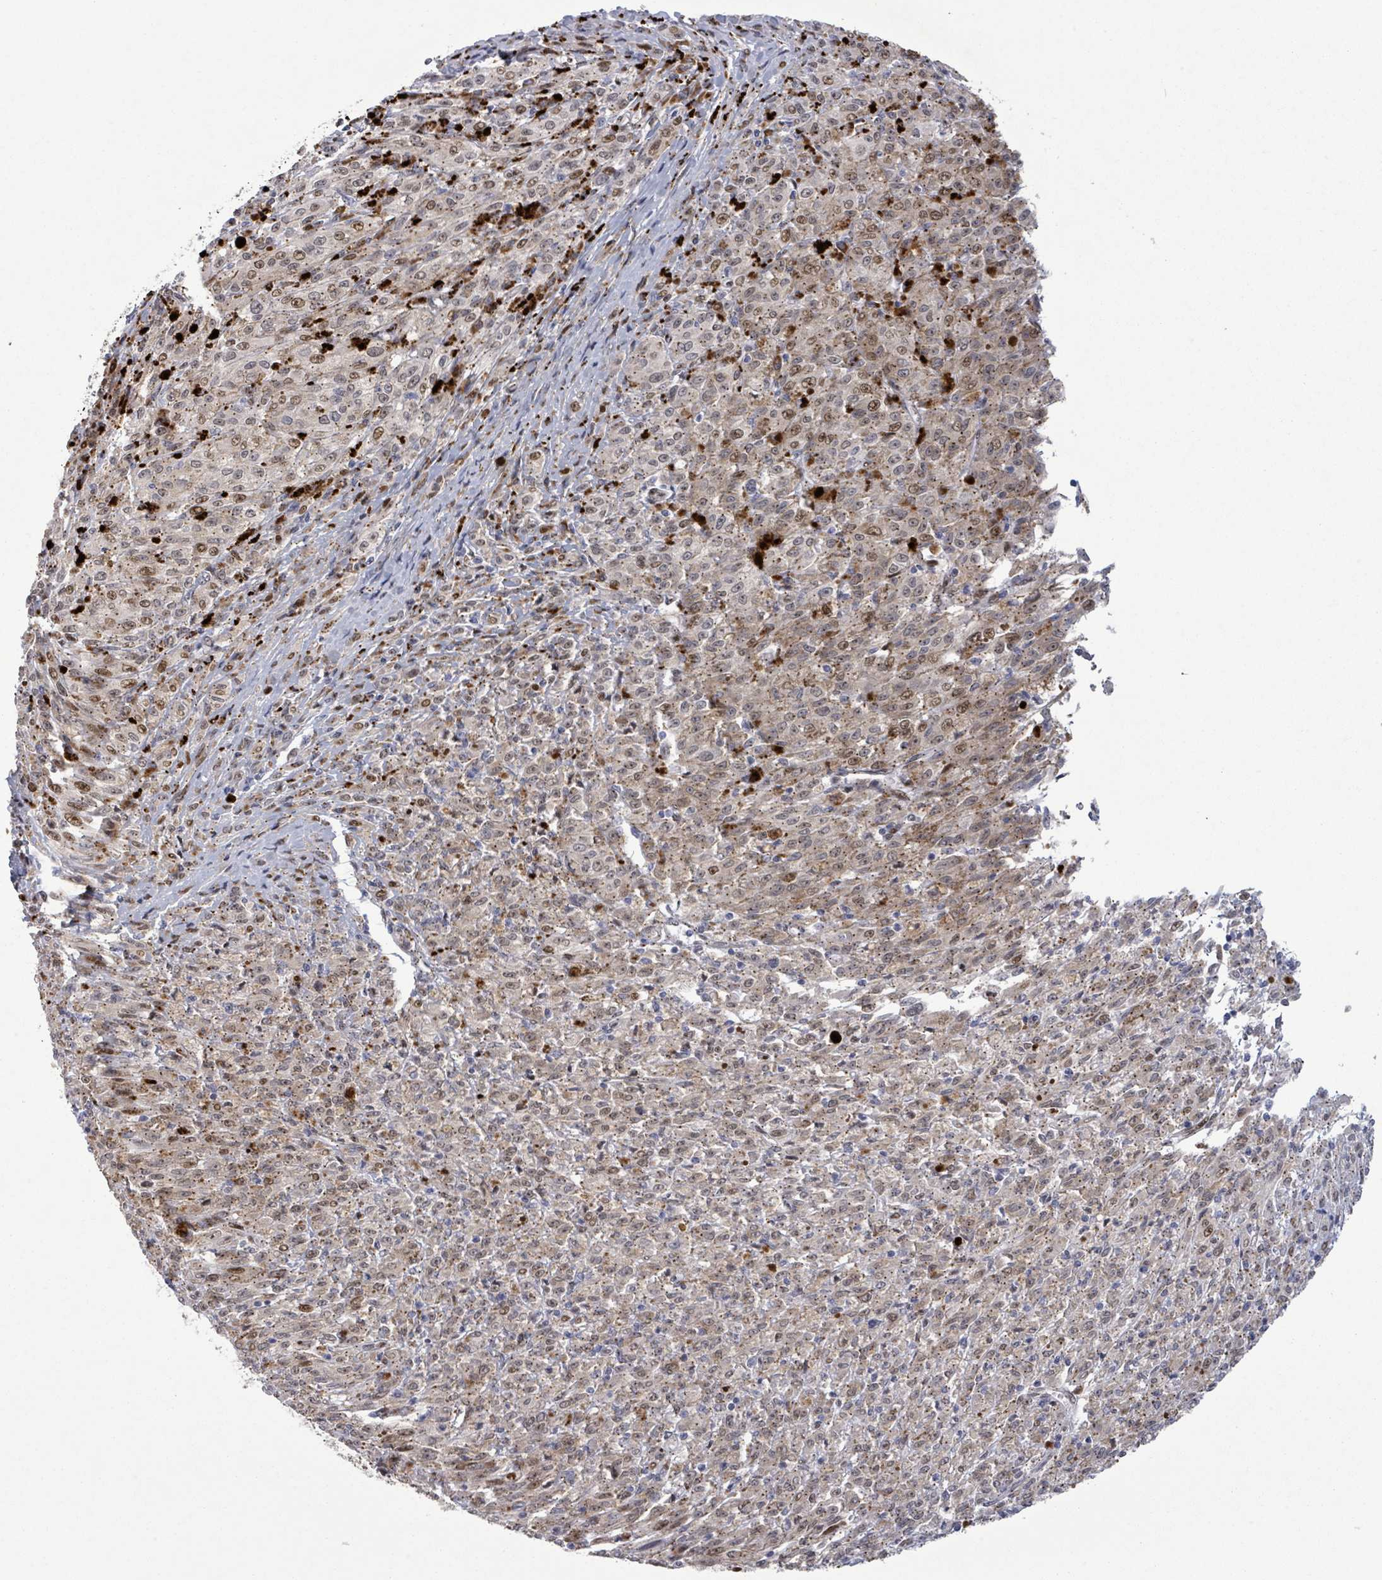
{"staining": {"intensity": "moderate", "quantity": ">75%", "location": "cytoplasmic/membranous,nuclear"}, "tissue": "melanoma", "cell_type": "Tumor cells", "image_type": "cancer", "snomed": [{"axis": "morphology", "description": "Malignant melanoma, NOS"}, {"axis": "topography", "description": "Skin"}], "caption": "A brown stain highlights moderate cytoplasmic/membranous and nuclear expression of a protein in human malignant melanoma tumor cells.", "gene": "TUSC1", "patient": {"sex": "female", "age": 52}}